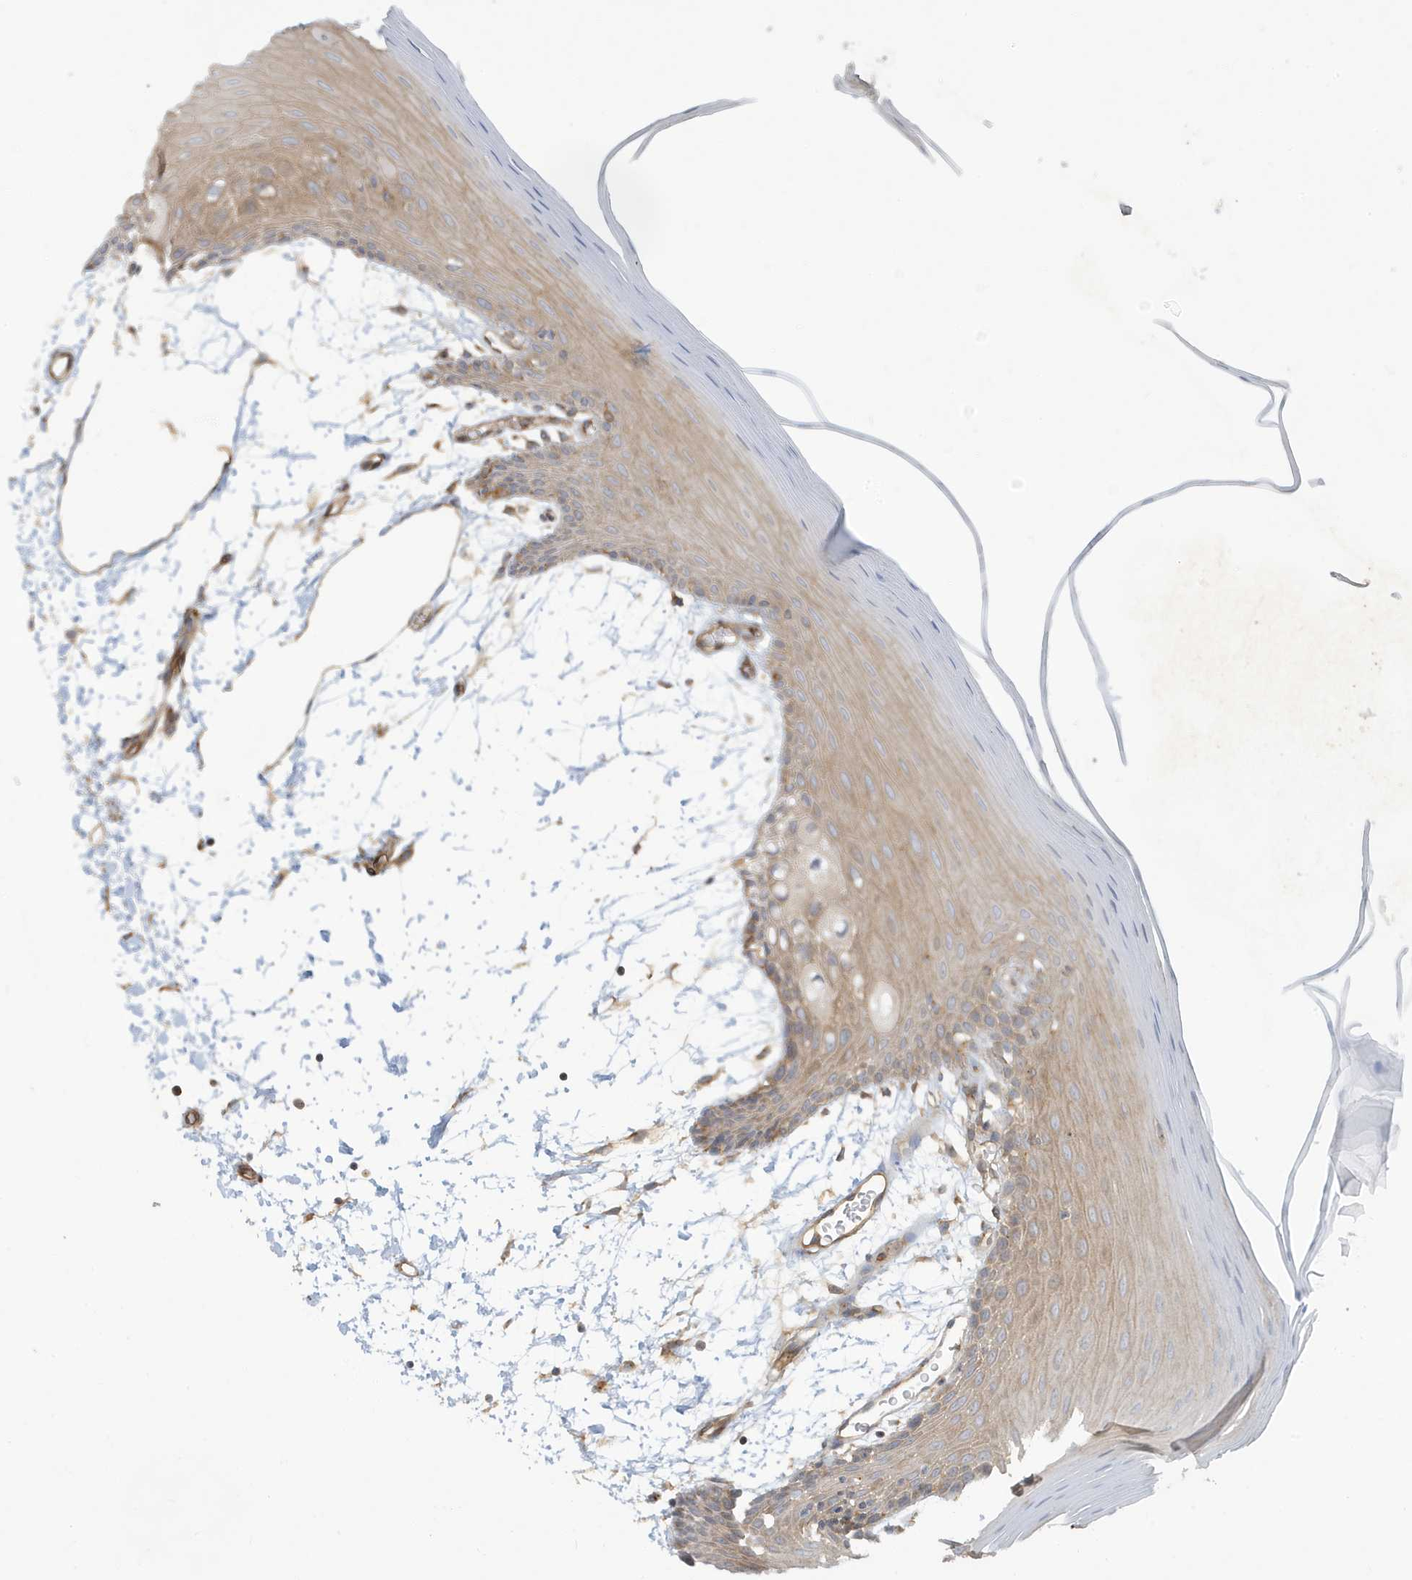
{"staining": {"intensity": "moderate", "quantity": ">75%", "location": "cytoplasmic/membranous"}, "tissue": "oral mucosa", "cell_type": "Squamous epithelial cells", "image_type": "normal", "snomed": [{"axis": "morphology", "description": "Normal tissue, NOS"}, {"axis": "topography", "description": "Skeletal muscle"}, {"axis": "topography", "description": "Oral tissue"}, {"axis": "topography", "description": "Salivary gland"}, {"axis": "topography", "description": "Peripheral nerve tissue"}], "caption": "Immunohistochemistry micrograph of normal oral mucosa: human oral mucosa stained using IHC demonstrates medium levels of moderate protein expression localized specifically in the cytoplasmic/membranous of squamous epithelial cells, appearing as a cytoplasmic/membranous brown color.", "gene": "ATP23", "patient": {"sex": "male", "age": 54}}